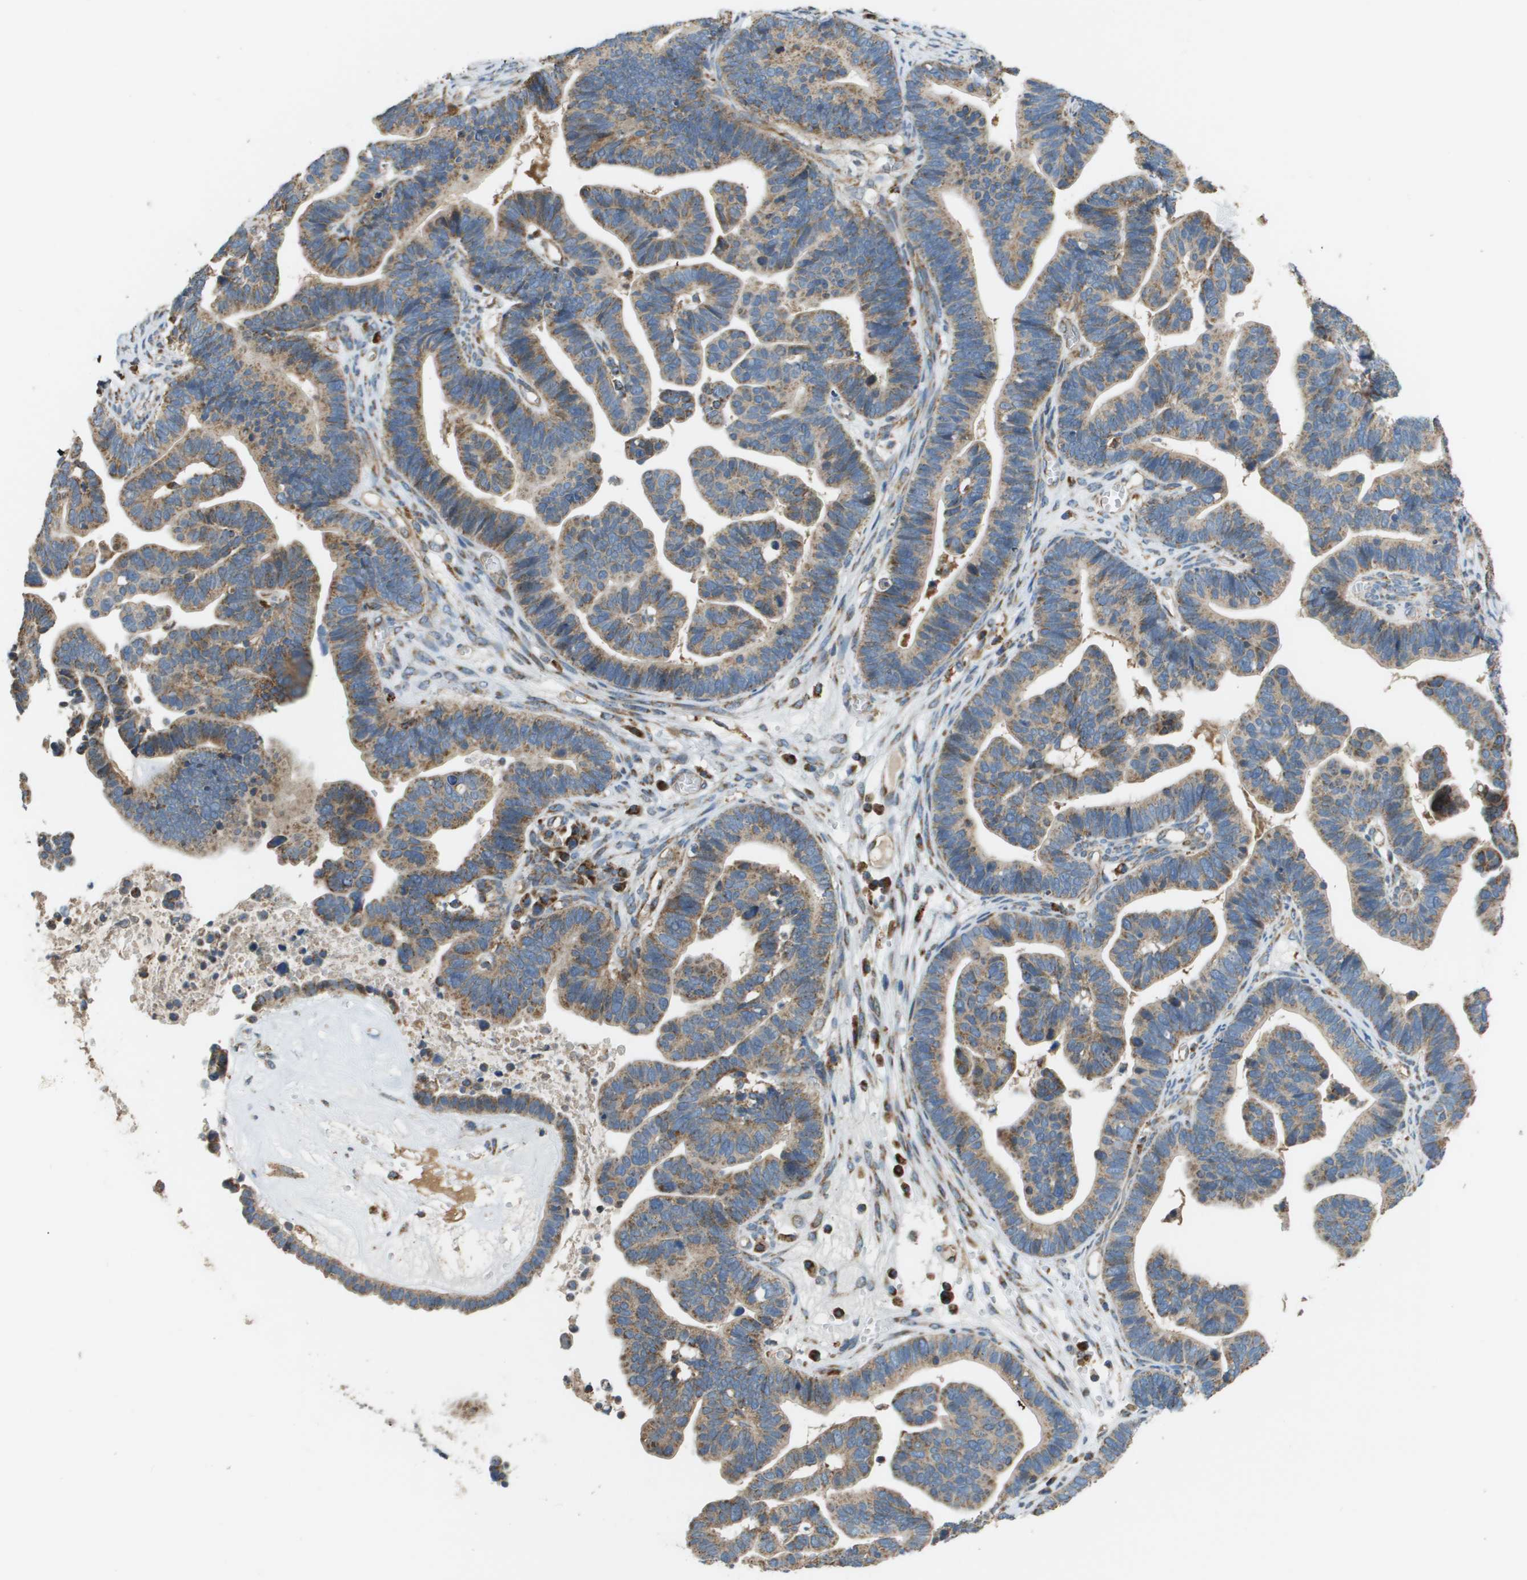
{"staining": {"intensity": "weak", "quantity": ">75%", "location": "cytoplasmic/membranous"}, "tissue": "ovarian cancer", "cell_type": "Tumor cells", "image_type": "cancer", "snomed": [{"axis": "morphology", "description": "Cystadenocarcinoma, serous, NOS"}, {"axis": "topography", "description": "Ovary"}], "caption": "Immunohistochemical staining of ovarian cancer demonstrates low levels of weak cytoplasmic/membranous expression in approximately >75% of tumor cells. (Stains: DAB in brown, nuclei in blue, Microscopy: brightfield microscopy at high magnification).", "gene": "NRK", "patient": {"sex": "female", "age": 56}}